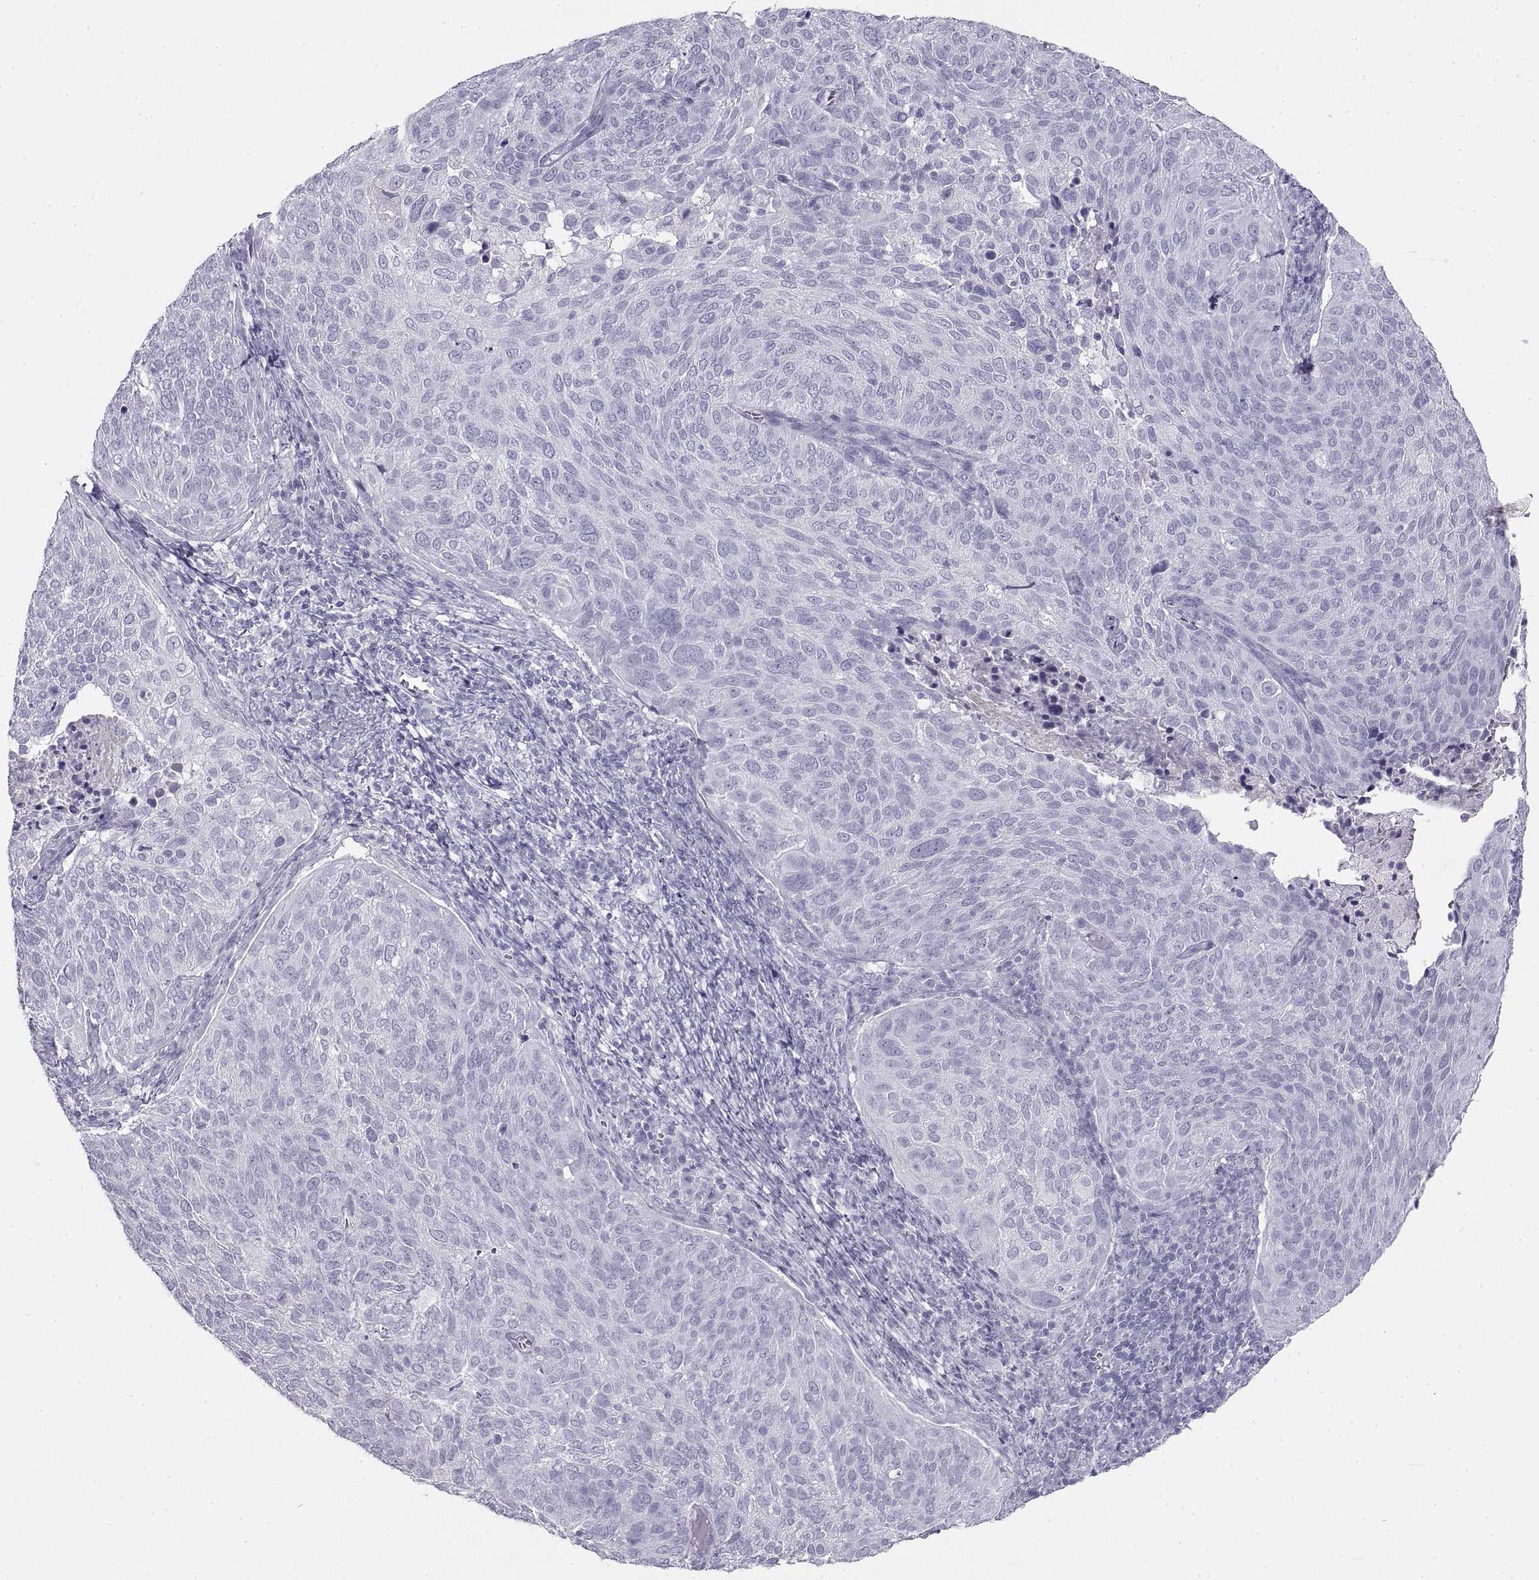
{"staining": {"intensity": "negative", "quantity": "none", "location": "none"}, "tissue": "cervical cancer", "cell_type": "Tumor cells", "image_type": "cancer", "snomed": [{"axis": "morphology", "description": "Squamous cell carcinoma, NOS"}, {"axis": "topography", "description": "Cervix"}], "caption": "Cervical cancer (squamous cell carcinoma) was stained to show a protein in brown. There is no significant expression in tumor cells.", "gene": "RLBP1", "patient": {"sex": "female", "age": 39}}